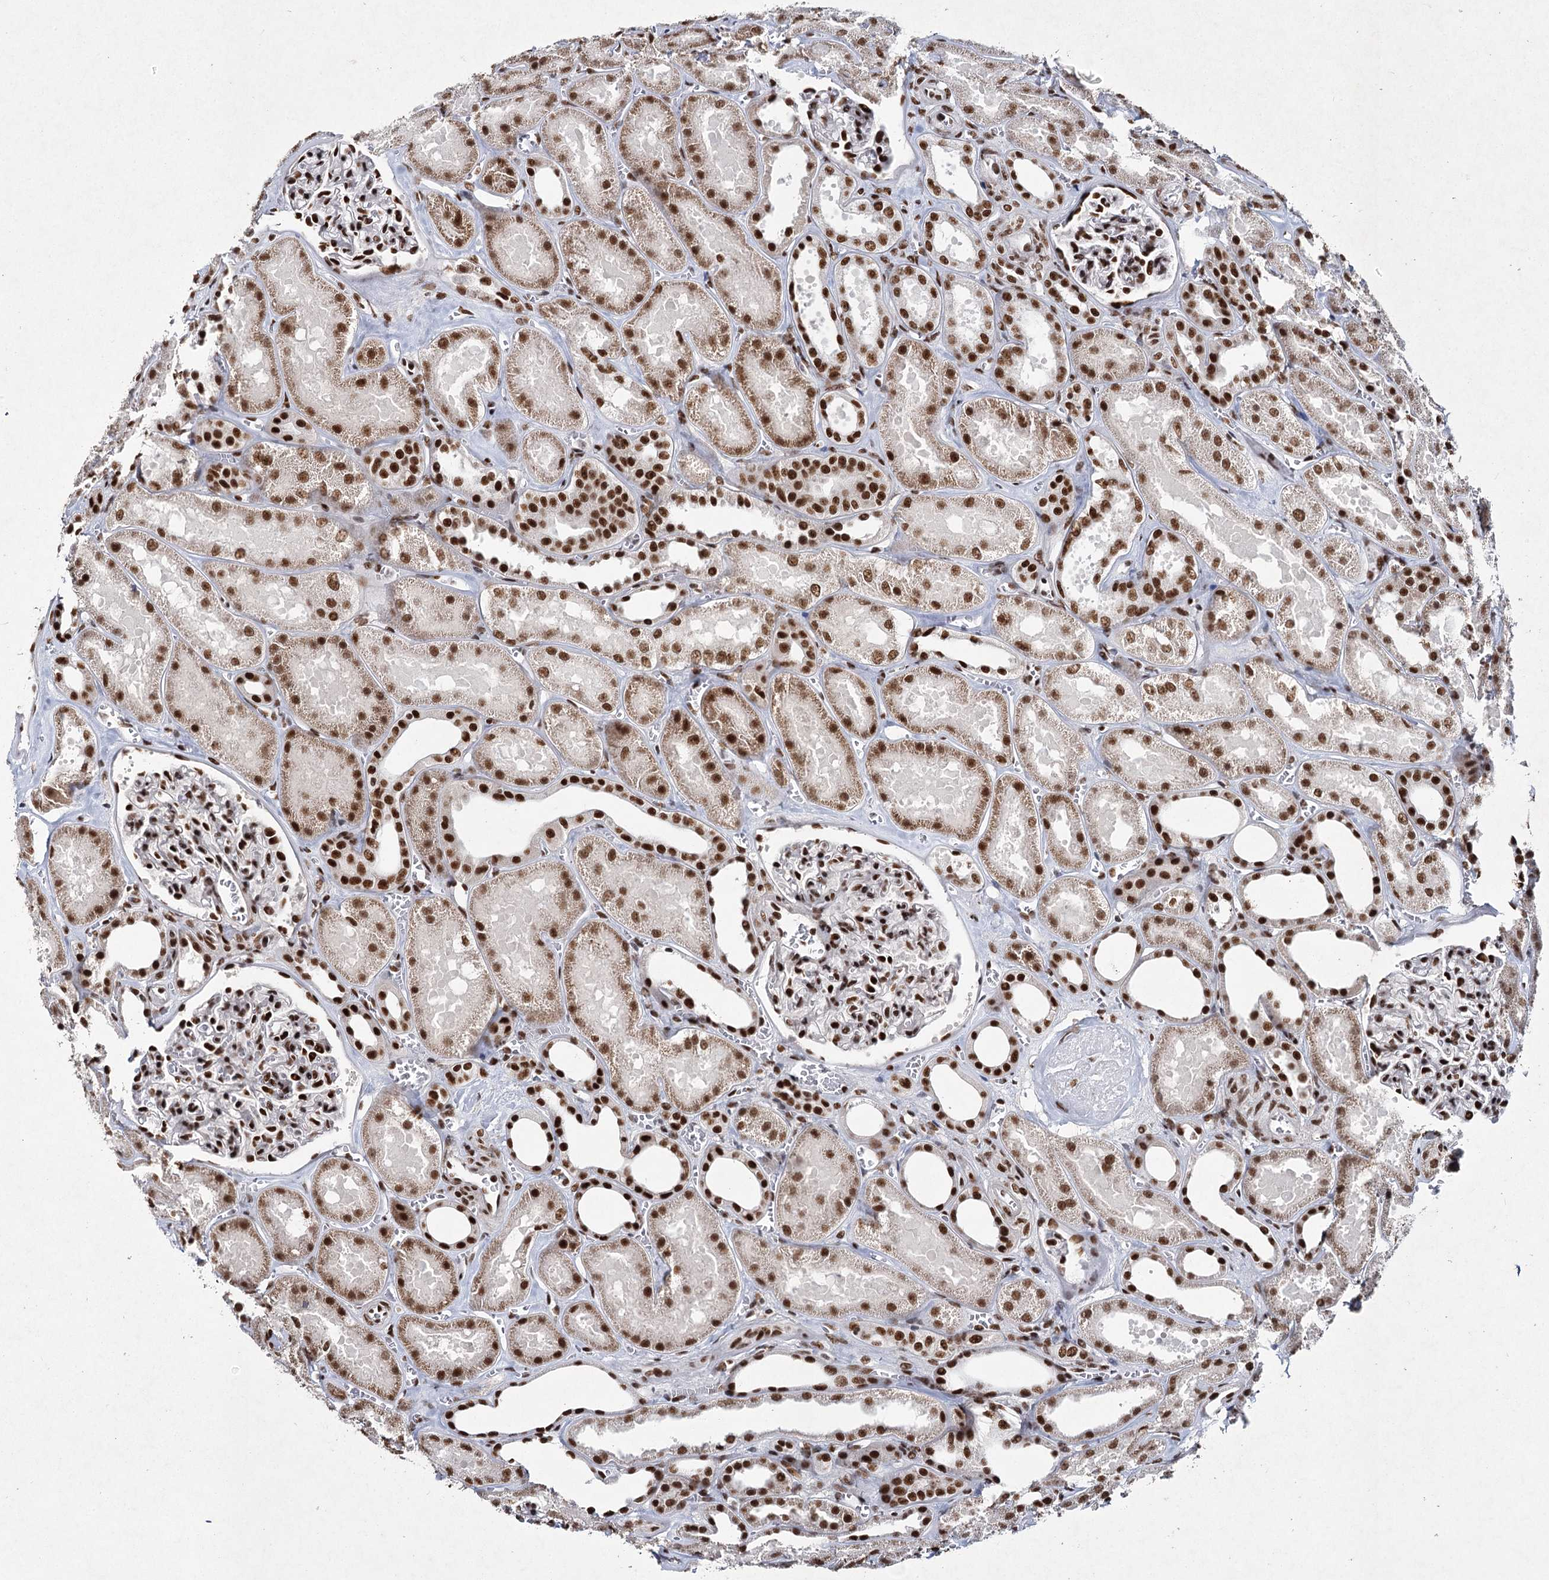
{"staining": {"intensity": "strong", "quantity": ">75%", "location": "nuclear"}, "tissue": "kidney", "cell_type": "Cells in glomeruli", "image_type": "normal", "snomed": [{"axis": "morphology", "description": "Normal tissue, NOS"}, {"axis": "morphology", "description": "Adenocarcinoma, NOS"}, {"axis": "topography", "description": "Kidney"}], "caption": "This is a photomicrograph of IHC staining of unremarkable kidney, which shows strong positivity in the nuclear of cells in glomeruli.", "gene": "SCAF8", "patient": {"sex": "female", "age": 68}}